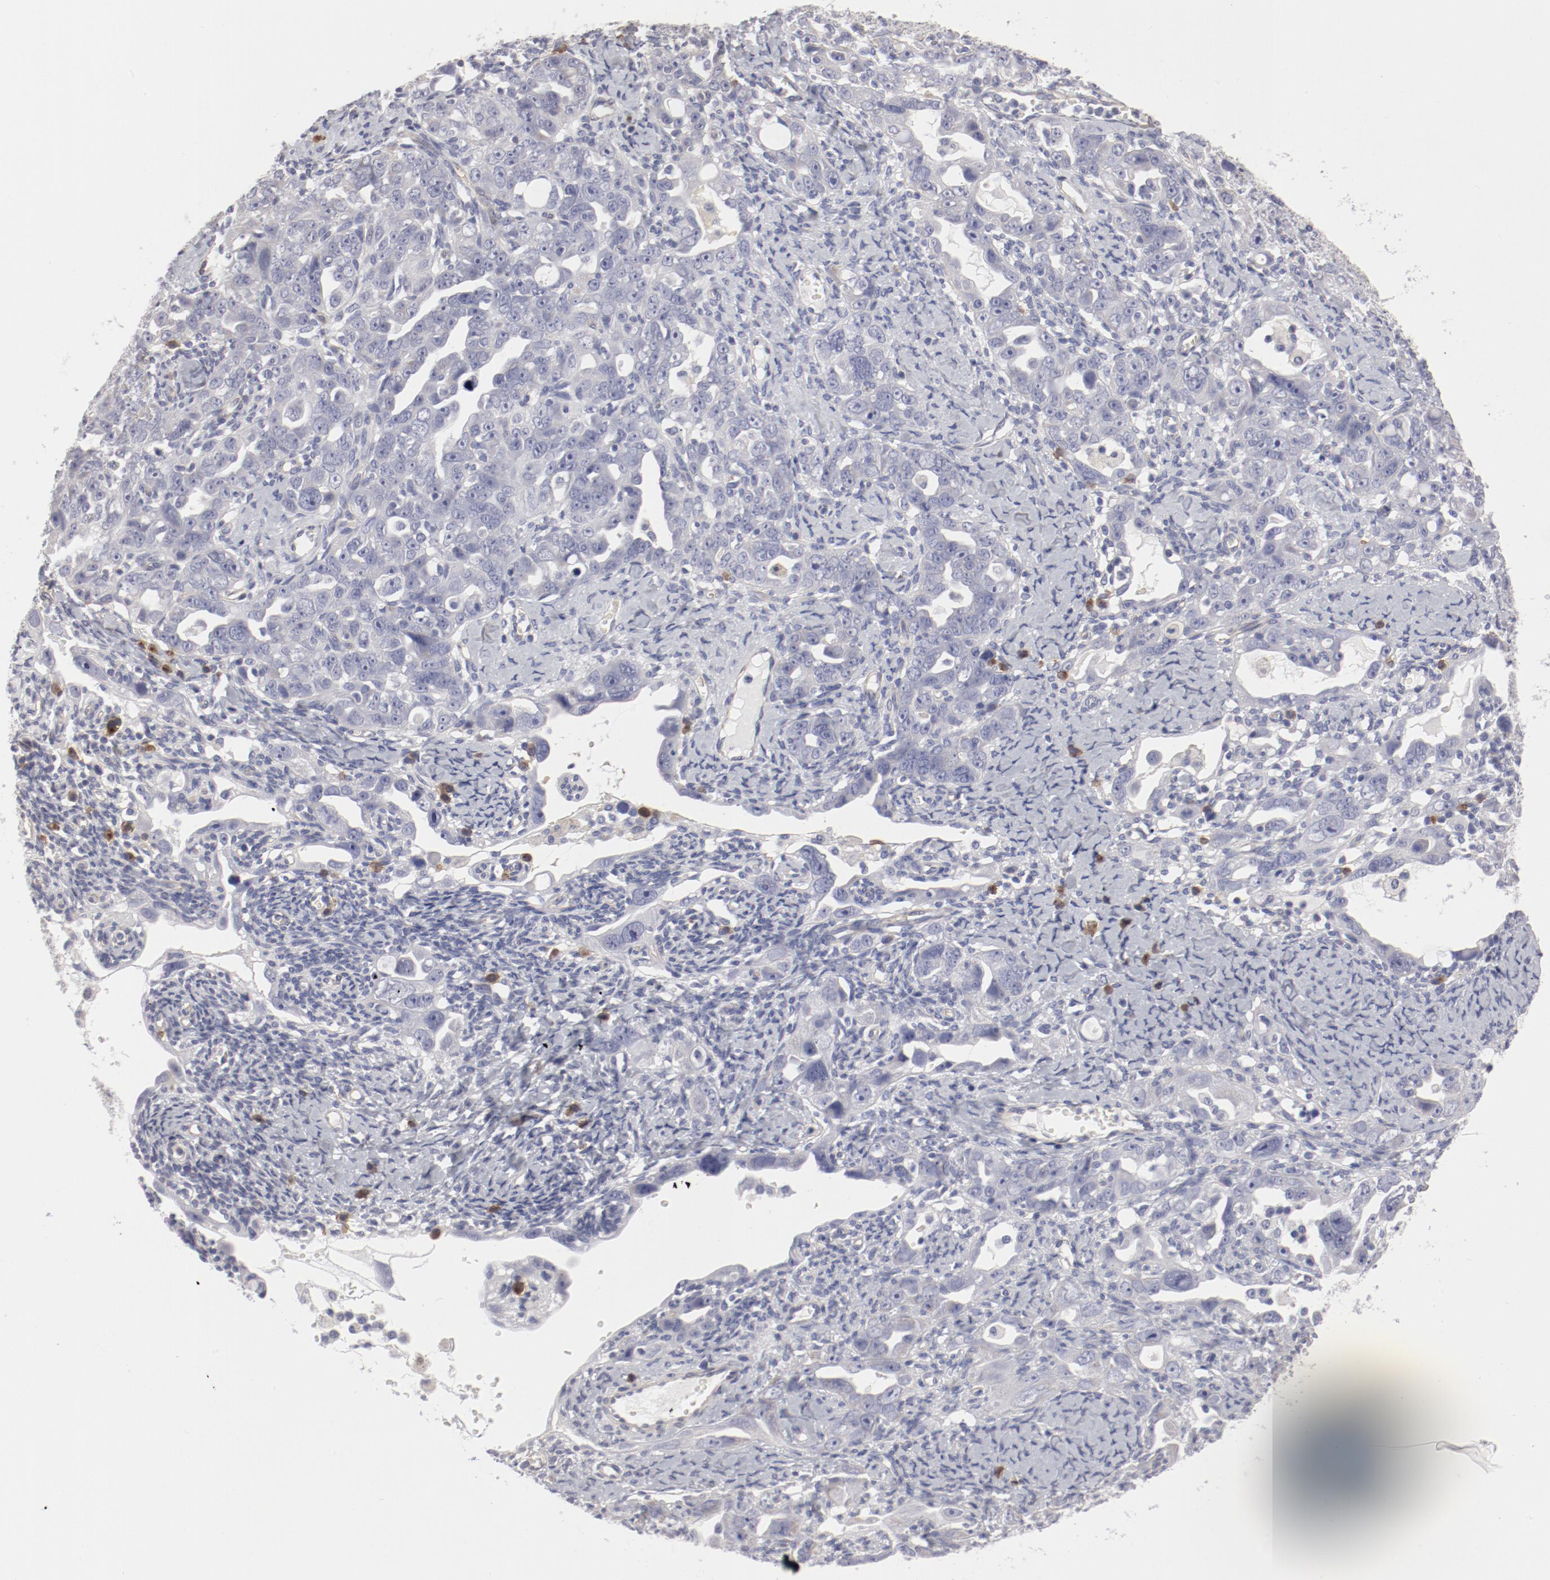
{"staining": {"intensity": "negative", "quantity": "none", "location": "none"}, "tissue": "ovarian cancer", "cell_type": "Tumor cells", "image_type": "cancer", "snomed": [{"axis": "morphology", "description": "Cystadenocarcinoma, serous, NOS"}, {"axis": "topography", "description": "Ovary"}], "caption": "Protein analysis of serous cystadenocarcinoma (ovarian) shows no significant positivity in tumor cells.", "gene": "LAX1", "patient": {"sex": "female", "age": 66}}